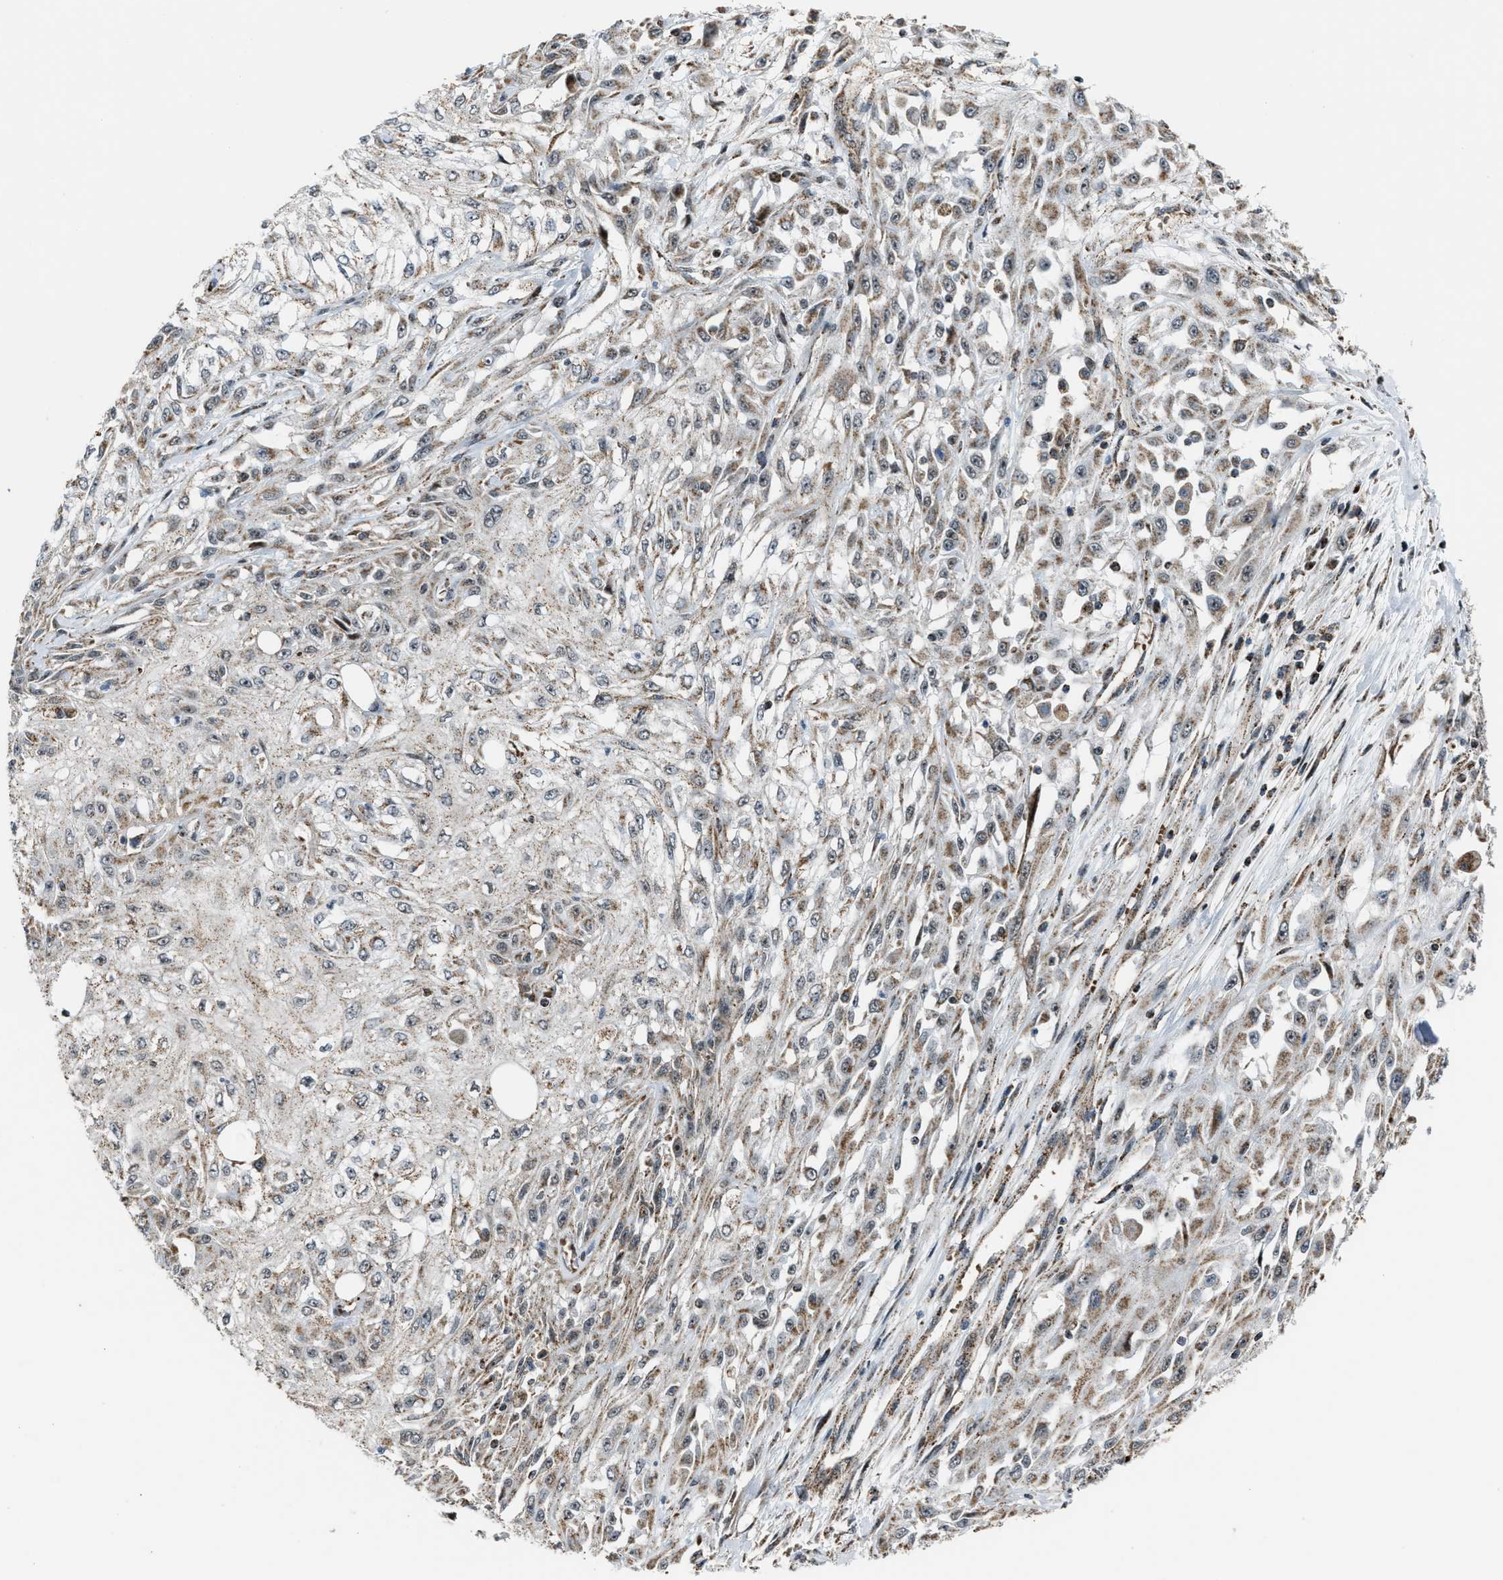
{"staining": {"intensity": "weak", "quantity": ">75%", "location": "cytoplasmic/membranous"}, "tissue": "skin cancer", "cell_type": "Tumor cells", "image_type": "cancer", "snomed": [{"axis": "morphology", "description": "Squamous cell carcinoma, NOS"}, {"axis": "morphology", "description": "Squamous cell carcinoma, metastatic, NOS"}, {"axis": "topography", "description": "Skin"}, {"axis": "topography", "description": "Lymph node"}], "caption": "Immunohistochemistry (IHC) histopathology image of skin cancer stained for a protein (brown), which demonstrates low levels of weak cytoplasmic/membranous positivity in approximately >75% of tumor cells.", "gene": "CHN2", "patient": {"sex": "male", "age": 75}}